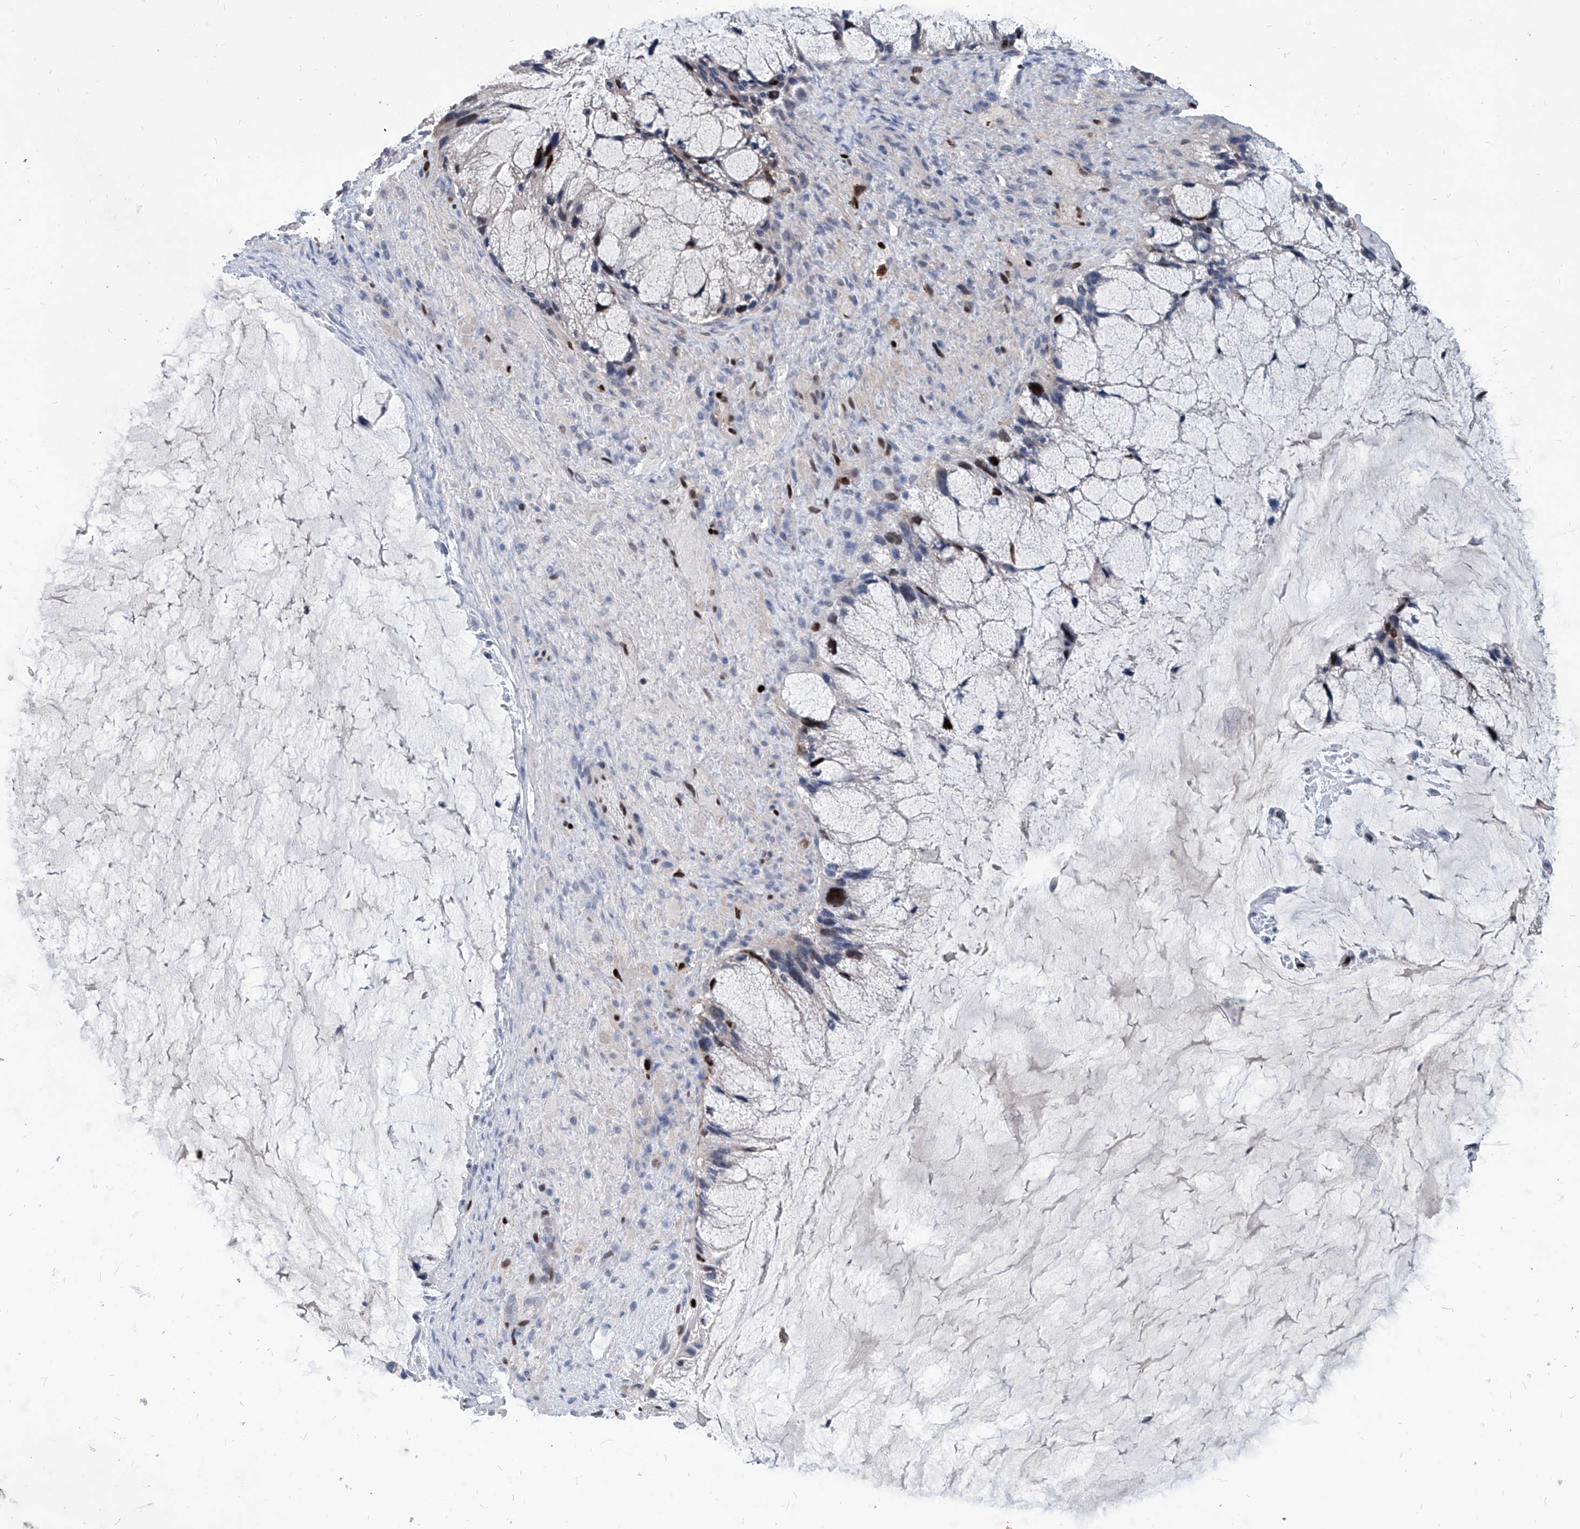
{"staining": {"intensity": "strong", "quantity": "<25%", "location": "nuclear"}, "tissue": "ovarian cancer", "cell_type": "Tumor cells", "image_type": "cancer", "snomed": [{"axis": "morphology", "description": "Cystadenocarcinoma, mucinous, NOS"}, {"axis": "topography", "description": "Ovary"}], "caption": "Strong nuclear expression for a protein is appreciated in approximately <25% of tumor cells of ovarian cancer using IHC.", "gene": "PCNA", "patient": {"sex": "female", "age": 37}}